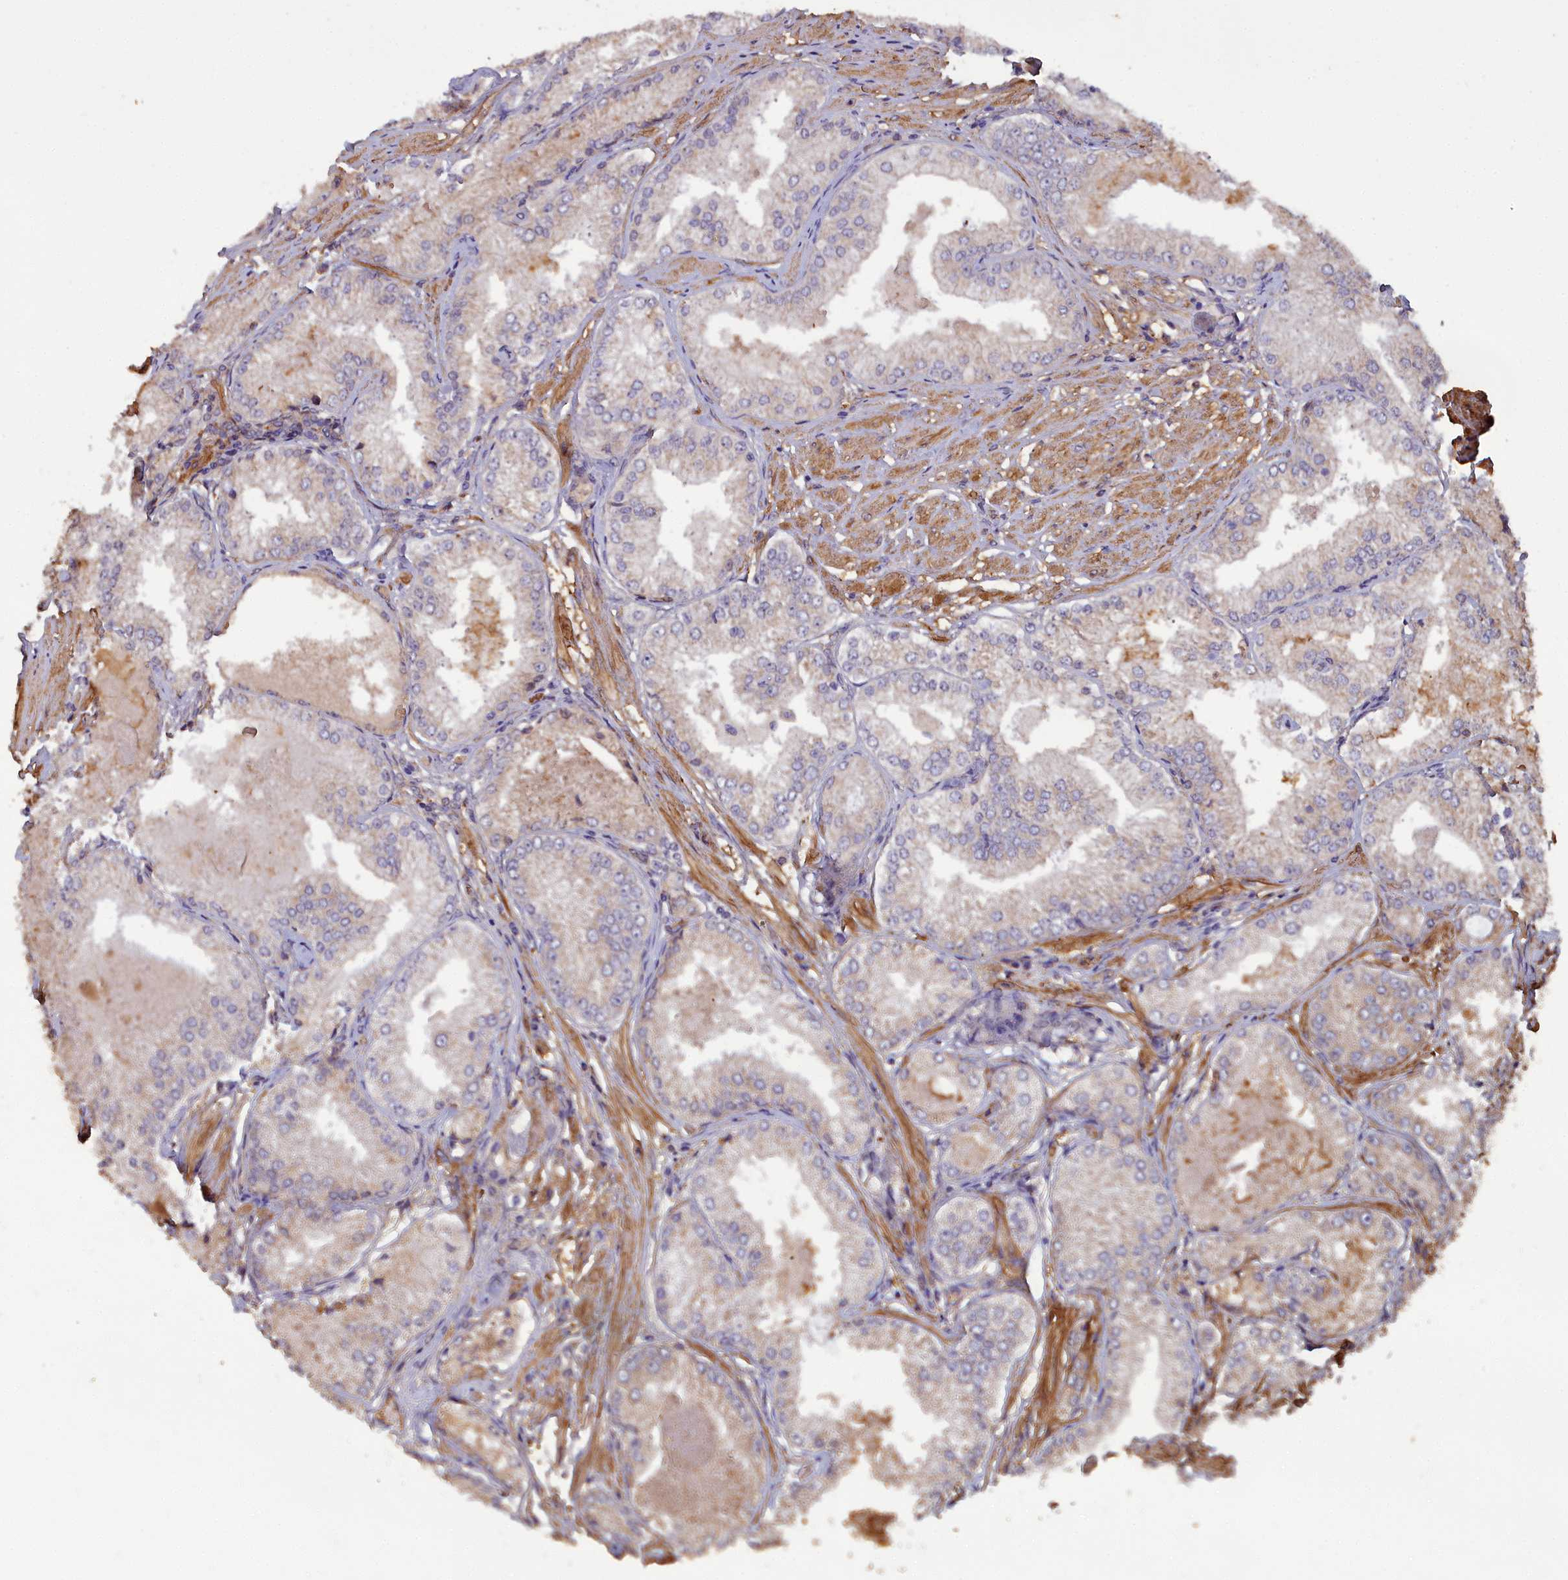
{"staining": {"intensity": "weak", "quantity": "<25%", "location": "cytoplasmic/membranous"}, "tissue": "prostate cancer", "cell_type": "Tumor cells", "image_type": "cancer", "snomed": [{"axis": "morphology", "description": "Adenocarcinoma, Low grade"}, {"axis": "topography", "description": "Prostate"}], "caption": "Tumor cells are negative for brown protein staining in prostate cancer (low-grade adenocarcinoma).", "gene": "ATP6V0A2", "patient": {"sex": "male", "age": 68}}